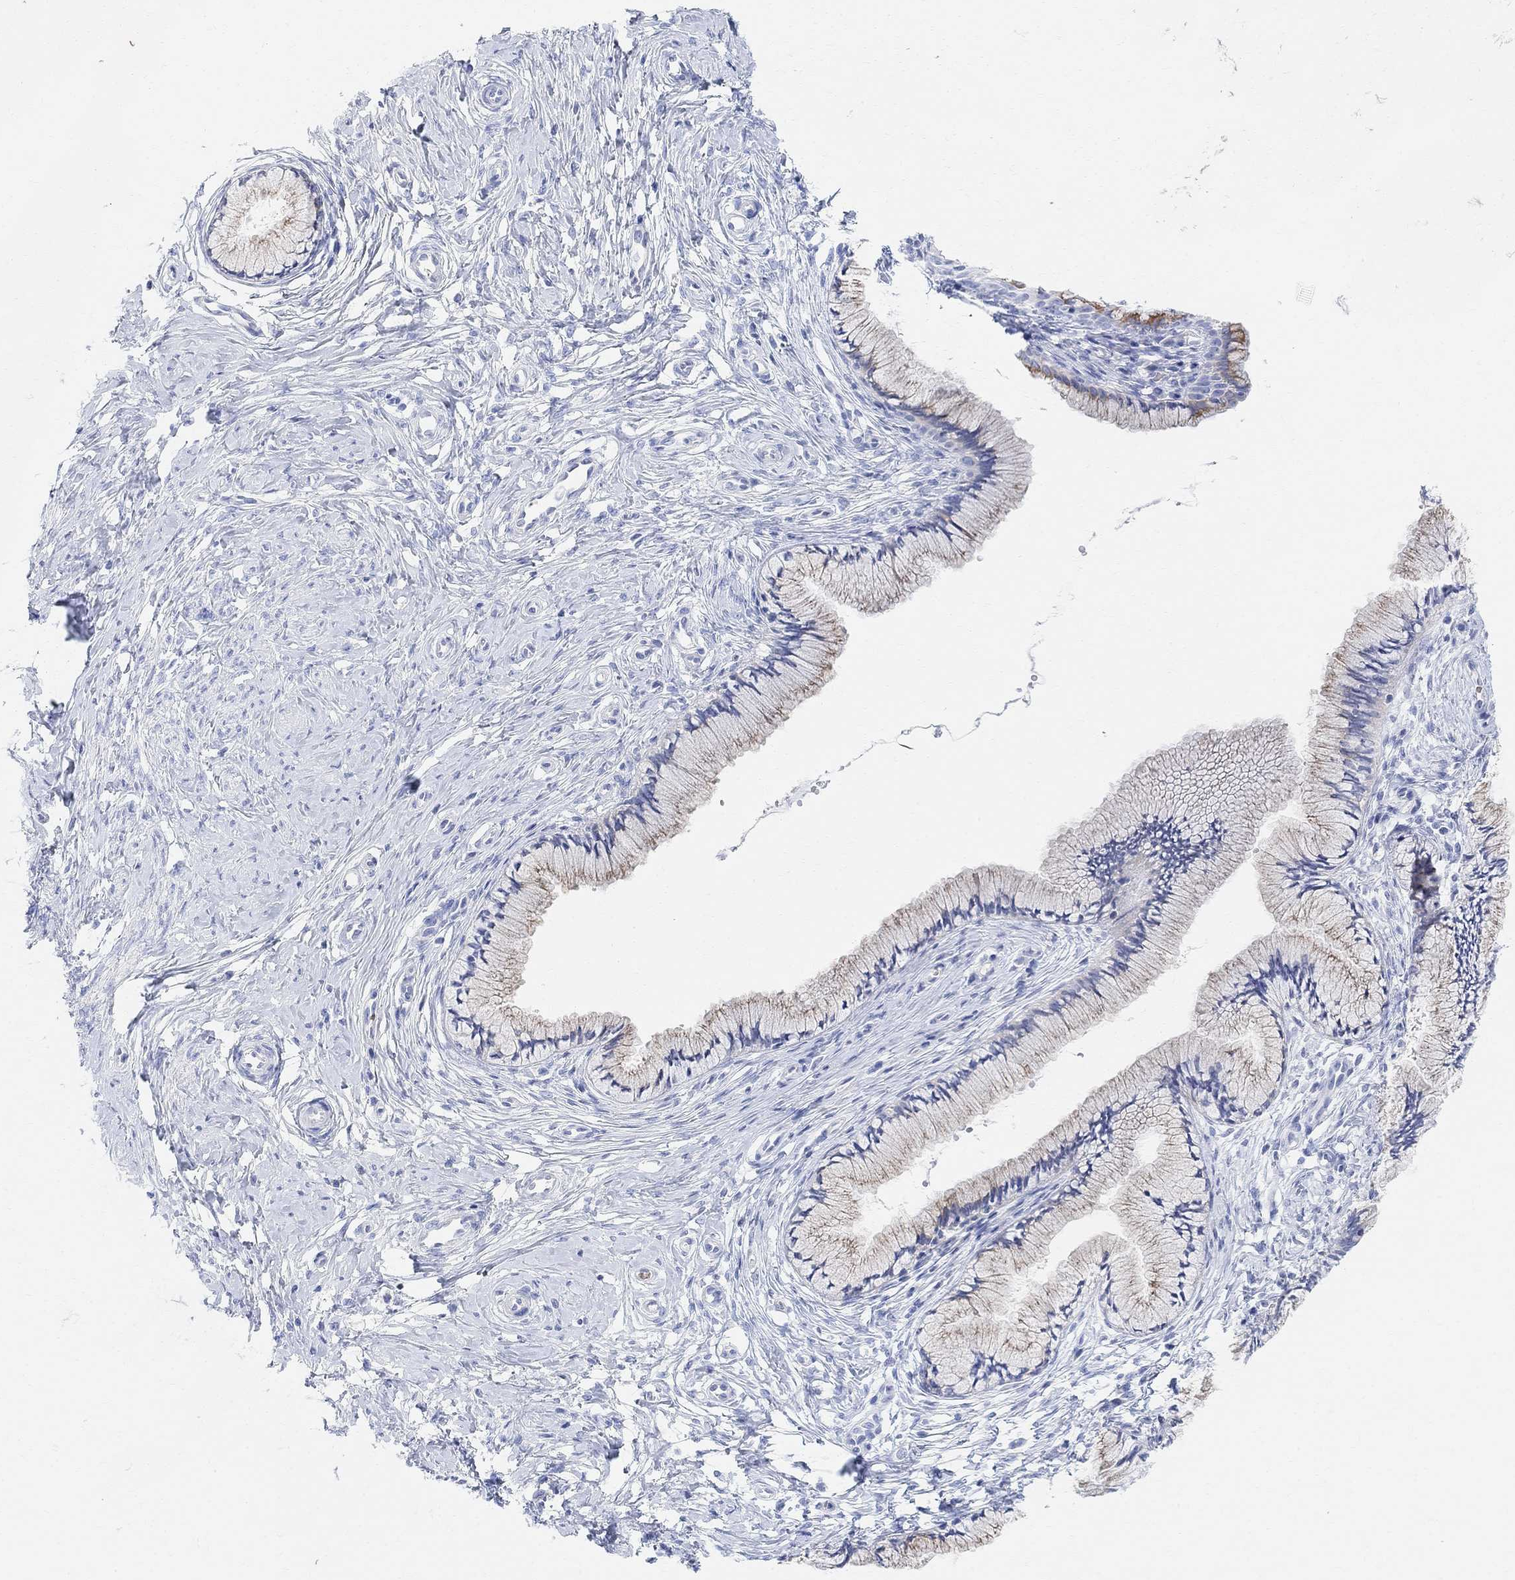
{"staining": {"intensity": "weak", "quantity": "25%-75%", "location": "cytoplasmic/membranous"}, "tissue": "cervix", "cell_type": "Glandular cells", "image_type": "normal", "snomed": [{"axis": "morphology", "description": "Normal tissue, NOS"}, {"axis": "topography", "description": "Cervix"}], "caption": "Brown immunohistochemical staining in benign cervix displays weak cytoplasmic/membranous expression in approximately 25%-75% of glandular cells. (IHC, brightfield microscopy, high magnification).", "gene": "RETNLB", "patient": {"sex": "female", "age": 37}}